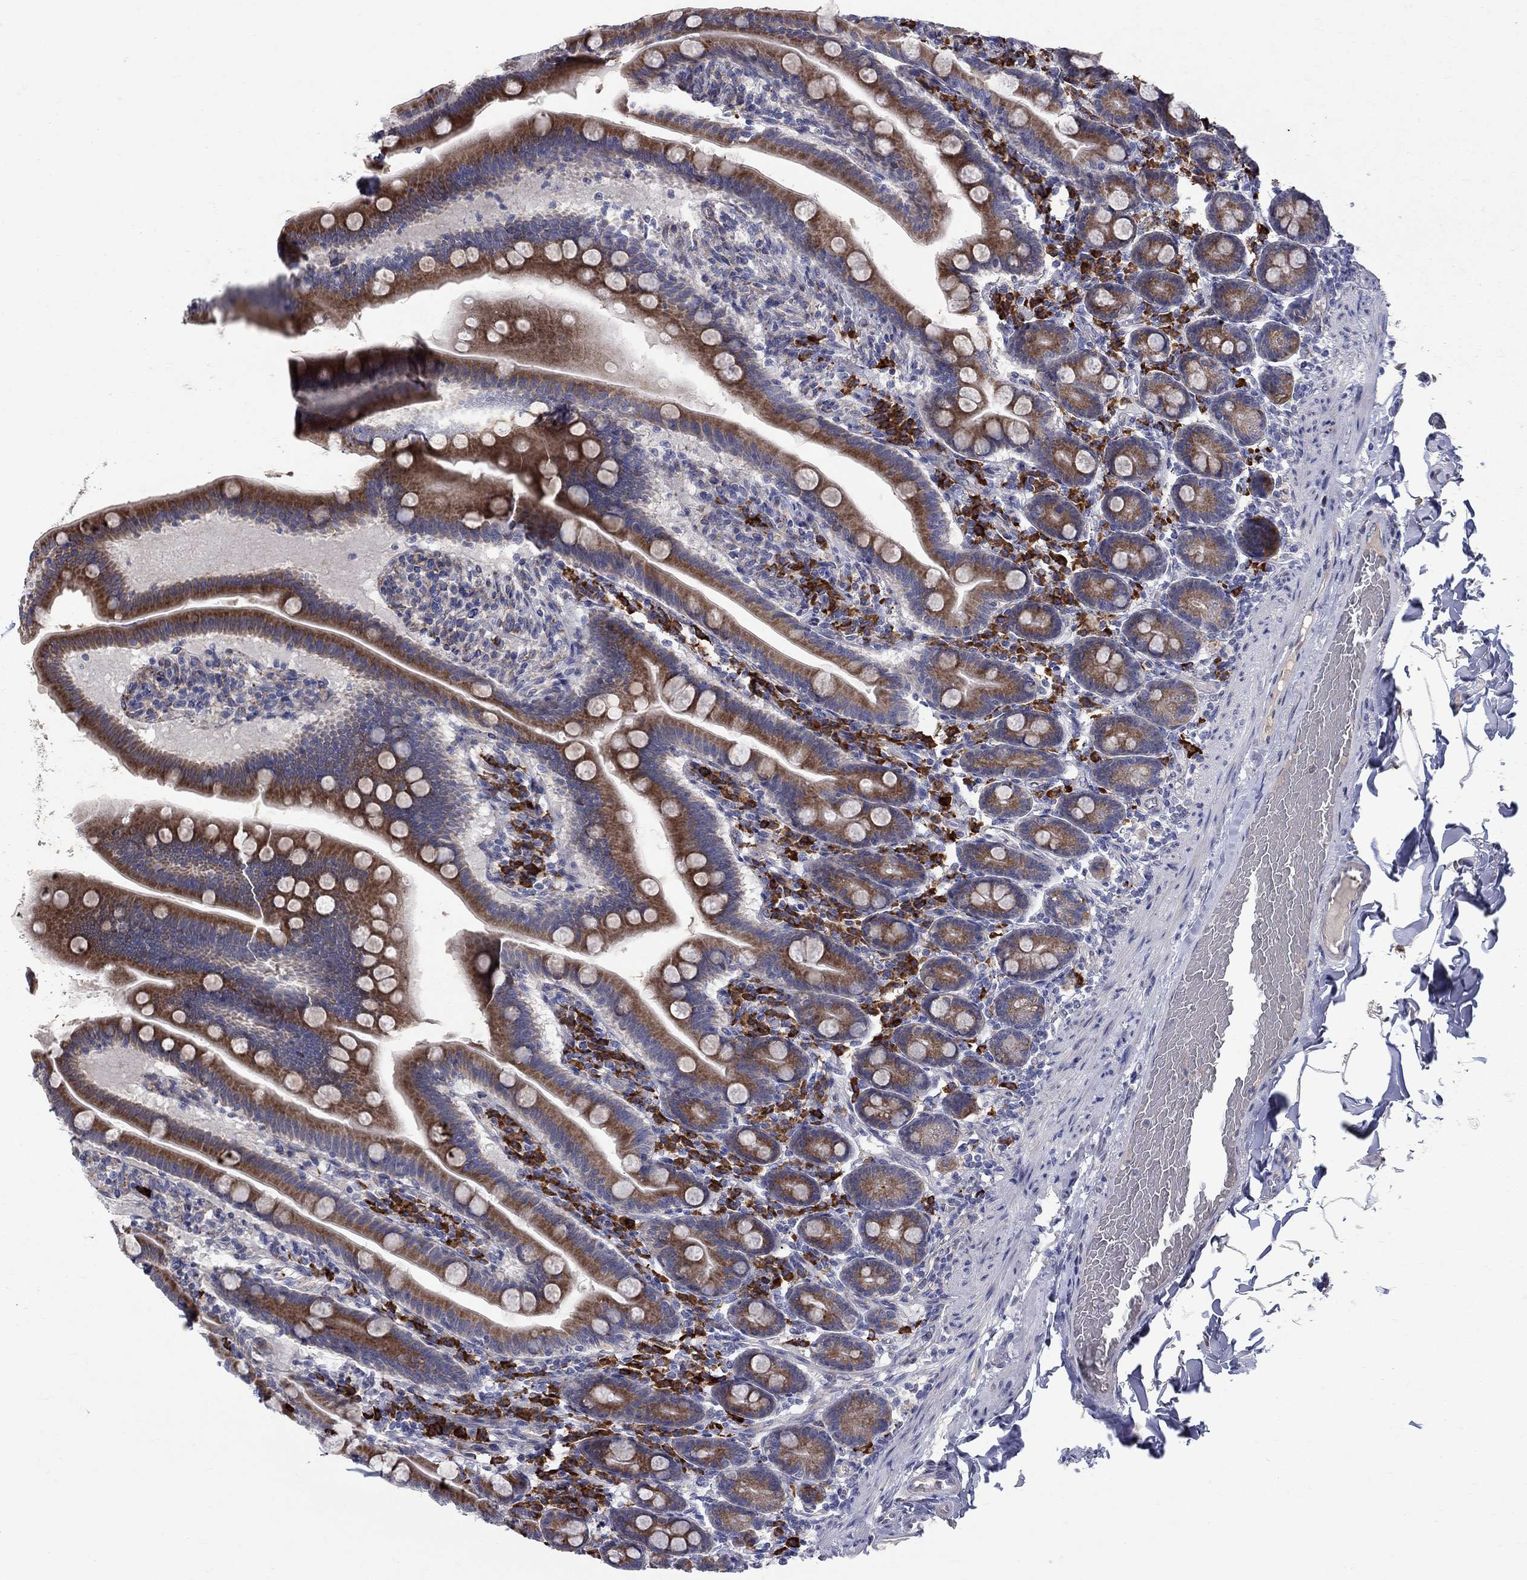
{"staining": {"intensity": "strong", "quantity": "25%-75%", "location": "cytoplasmic/membranous"}, "tissue": "small intestine", "cell_type": "Glandular cells", "image_type": "normal", "snomed": [{"axis": "morphology", "description": "Normal tissue, NOS"}, {"axis": "topography", "description": "Small intestine"}], "caption": "Protein staining of normal small intestine demonstrates strong cytoplasmic/membranous staining in about 25%-75% of glandular cells. Nuclei are stained in blue.", "gene": "ASNS", "patient": {"sex": "male", "age": 66}}